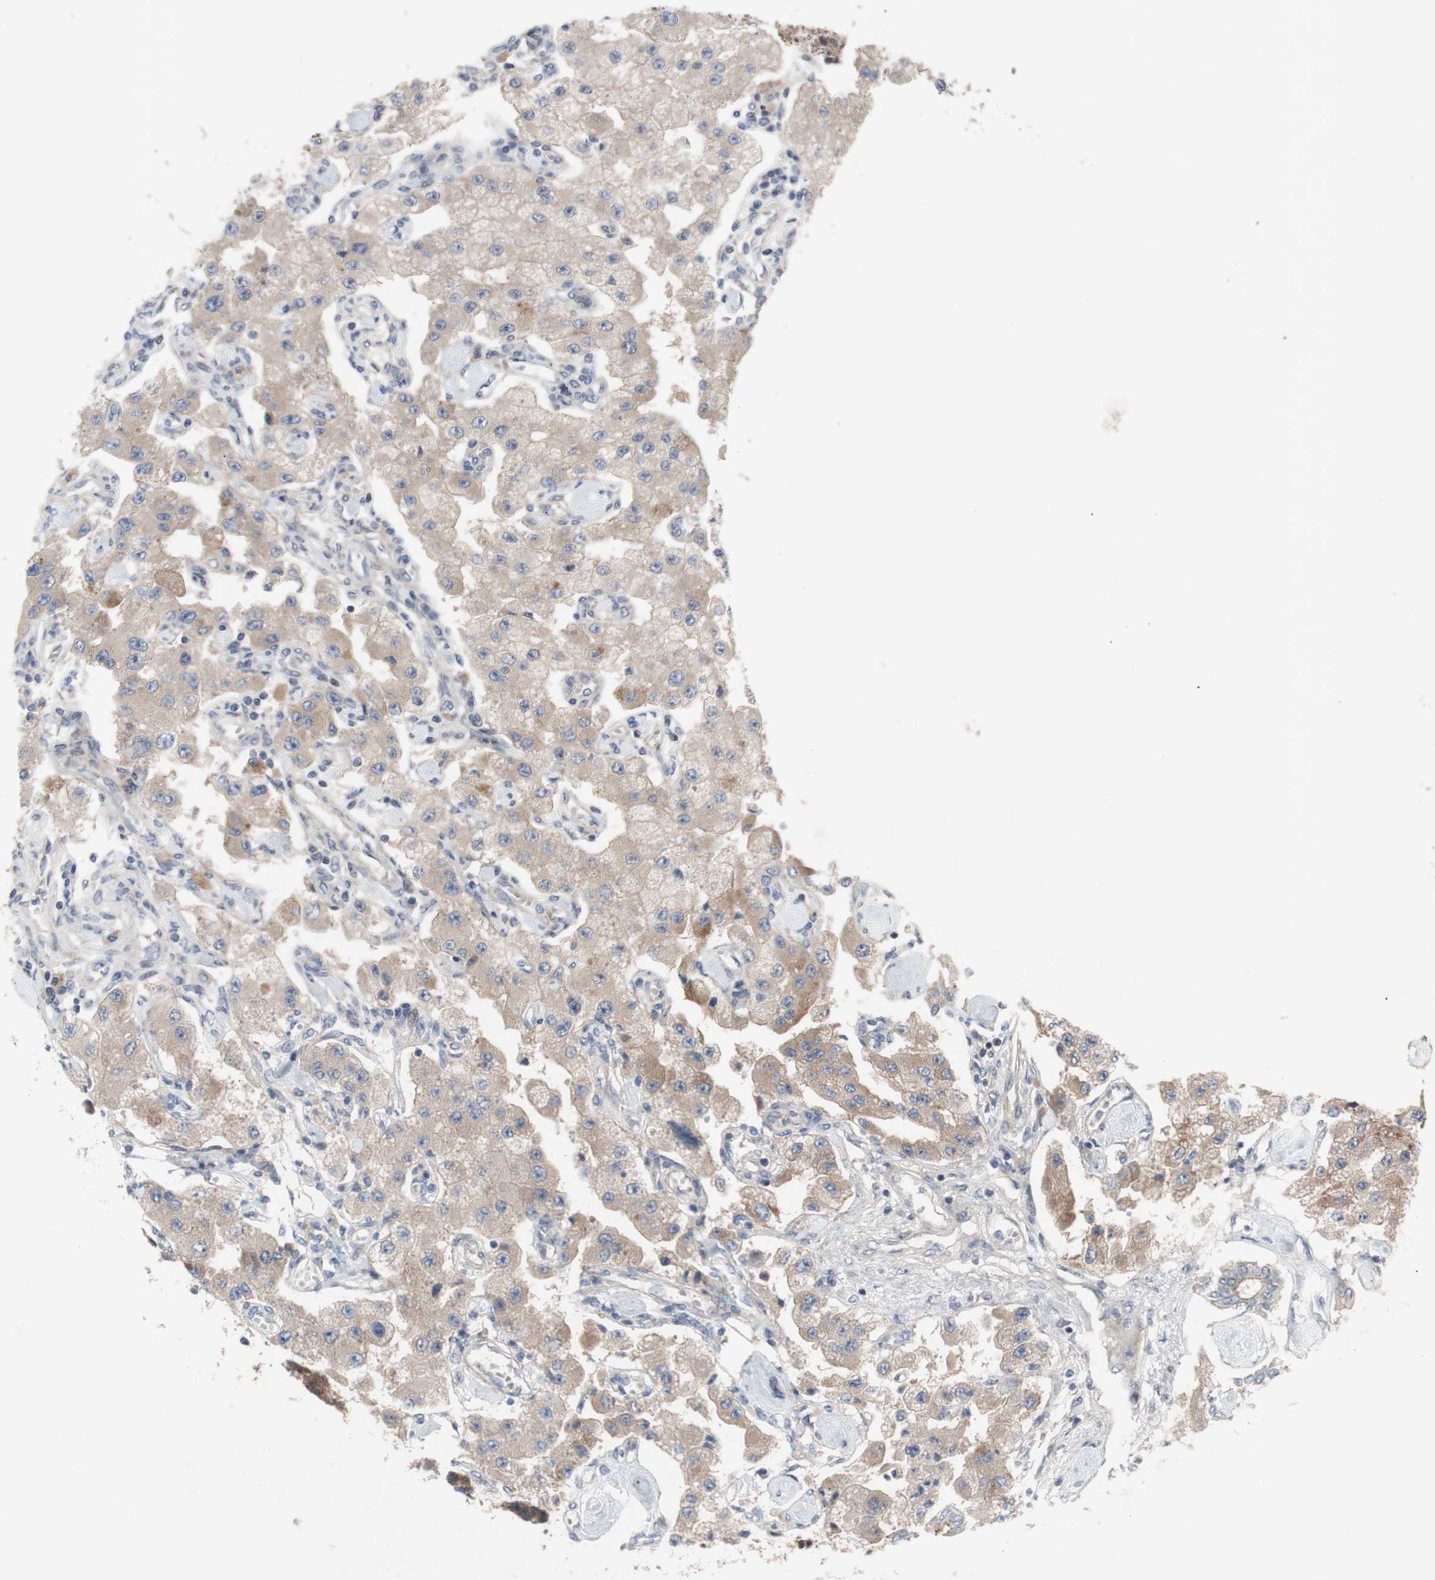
{"staining": {"intensity": "weak", "quantity": ">75%", "location": "cytoplasmic/membranous"}, "tissue": "carcinoid", "cell_type": "Tumor cells", "image_type": "cancer", "snomed": [{"axis": "morphology", "description": "Carcinoid, malignant, NOS"}, {"axis": "topography", "description": "Pancreas"}], "caption": "Tumor cells exhibit weak cytoplasmic/membranous expression in about >75% of cells in carcinoid. (IHC, brightfield microscopy, high magnification).", "gene": "OAZ1", "patient": {"sex": "male", "age": 41}}